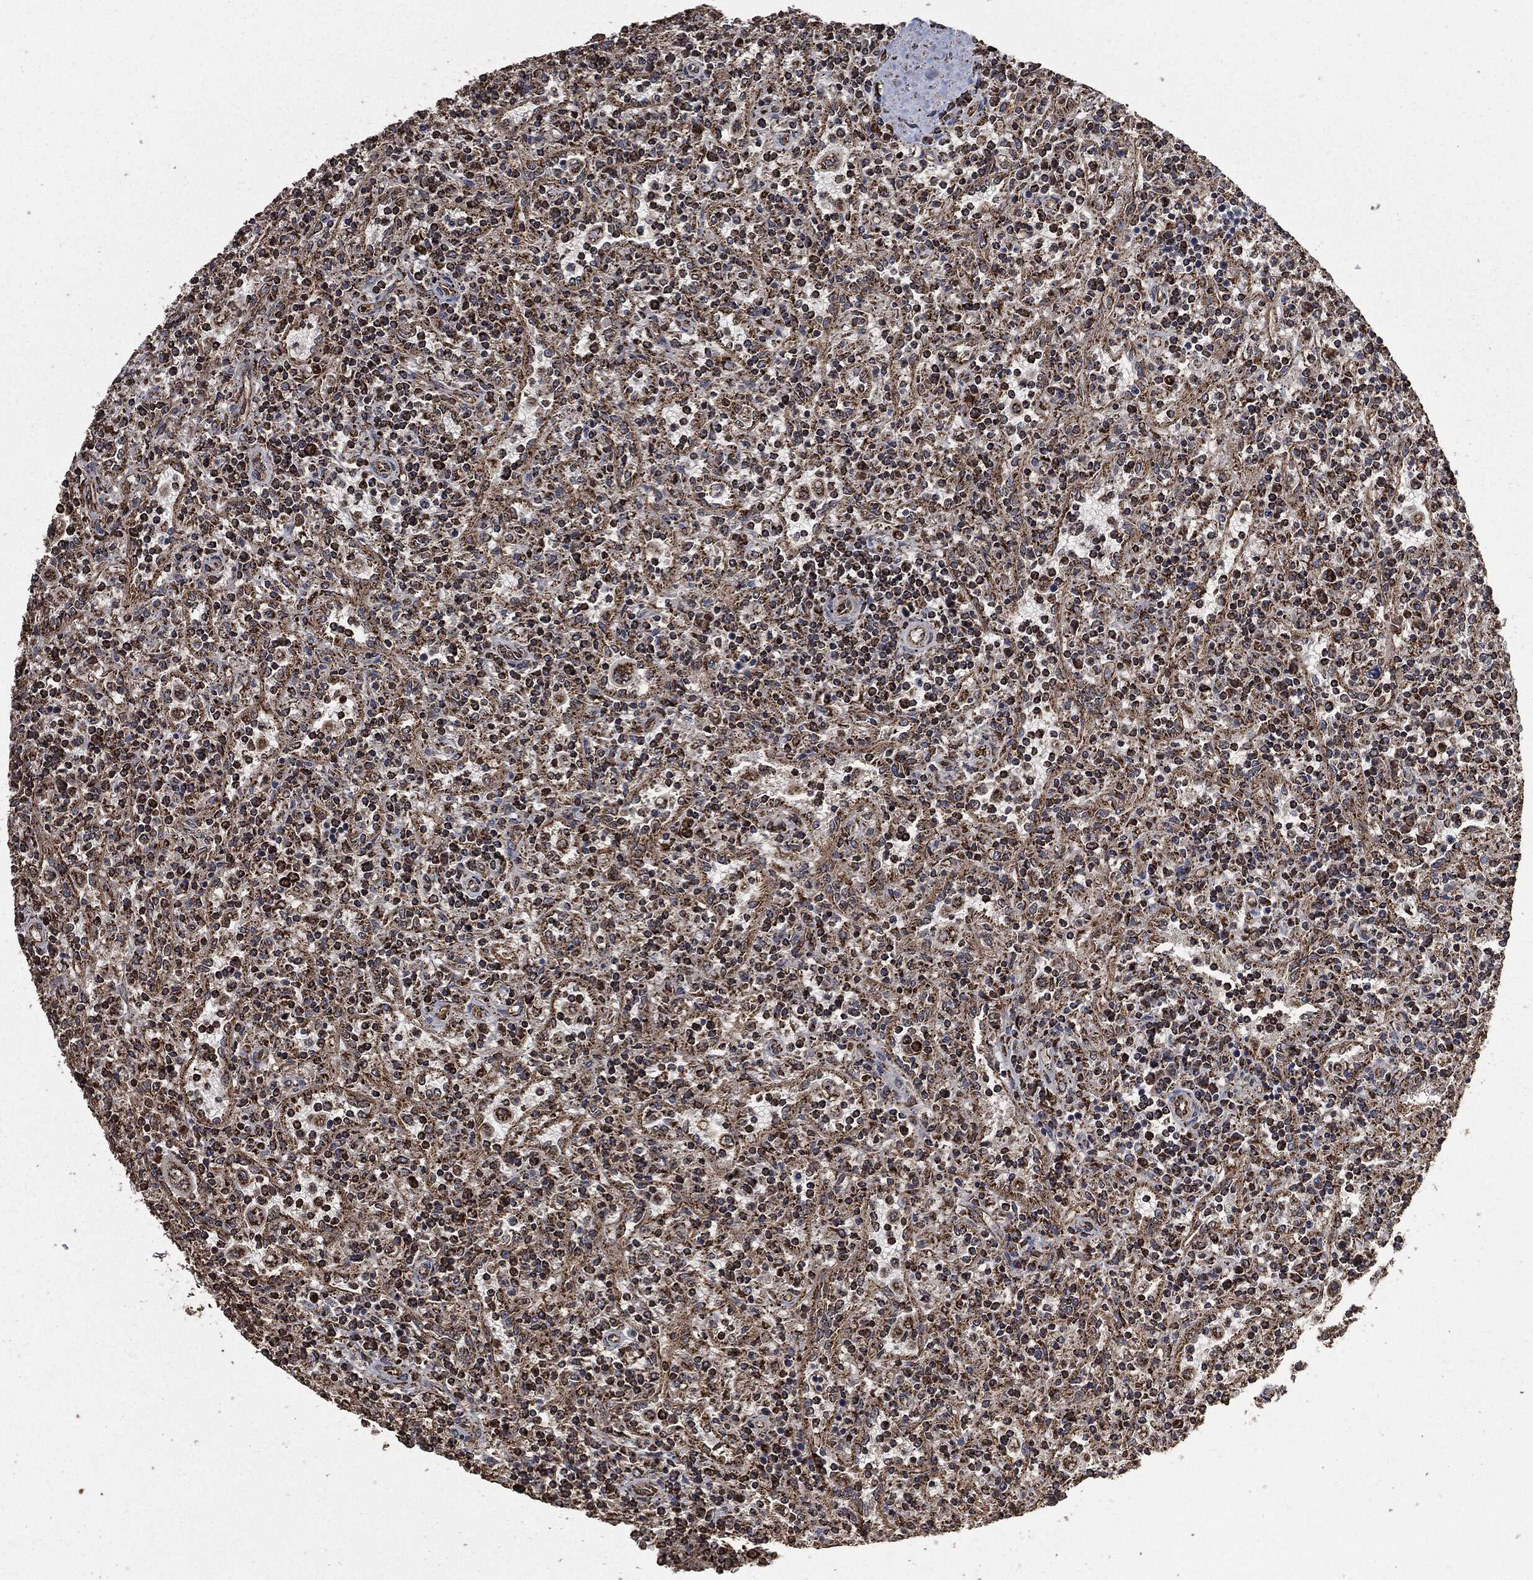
{"staining": {"intensity": "moderate", "quantity": "25%-75%", "location": "cytoplasmic/membranous"}, "tissue": "lymphoma", "cell_type": "Tumor cells", "image_type": "cancer", "snomed": [{"axis": "morphology", "description": "Malignant lymphoma, non-Hodgkin's type, Low grade"}, {"axis": "topography", "description": "Spleen"}], "caption": "DAB (3,3'-diaminobenzidine) immunohistochemical staining of human lymphoma shows moderate cytoplasmic/membranous protein positivity in approximately 25%-75% of tumor cells. (DAB IHC with brightfield microscopy, high magnification).", "gene": "LIG3", "patient": {"sex": "male", "age": 62}}